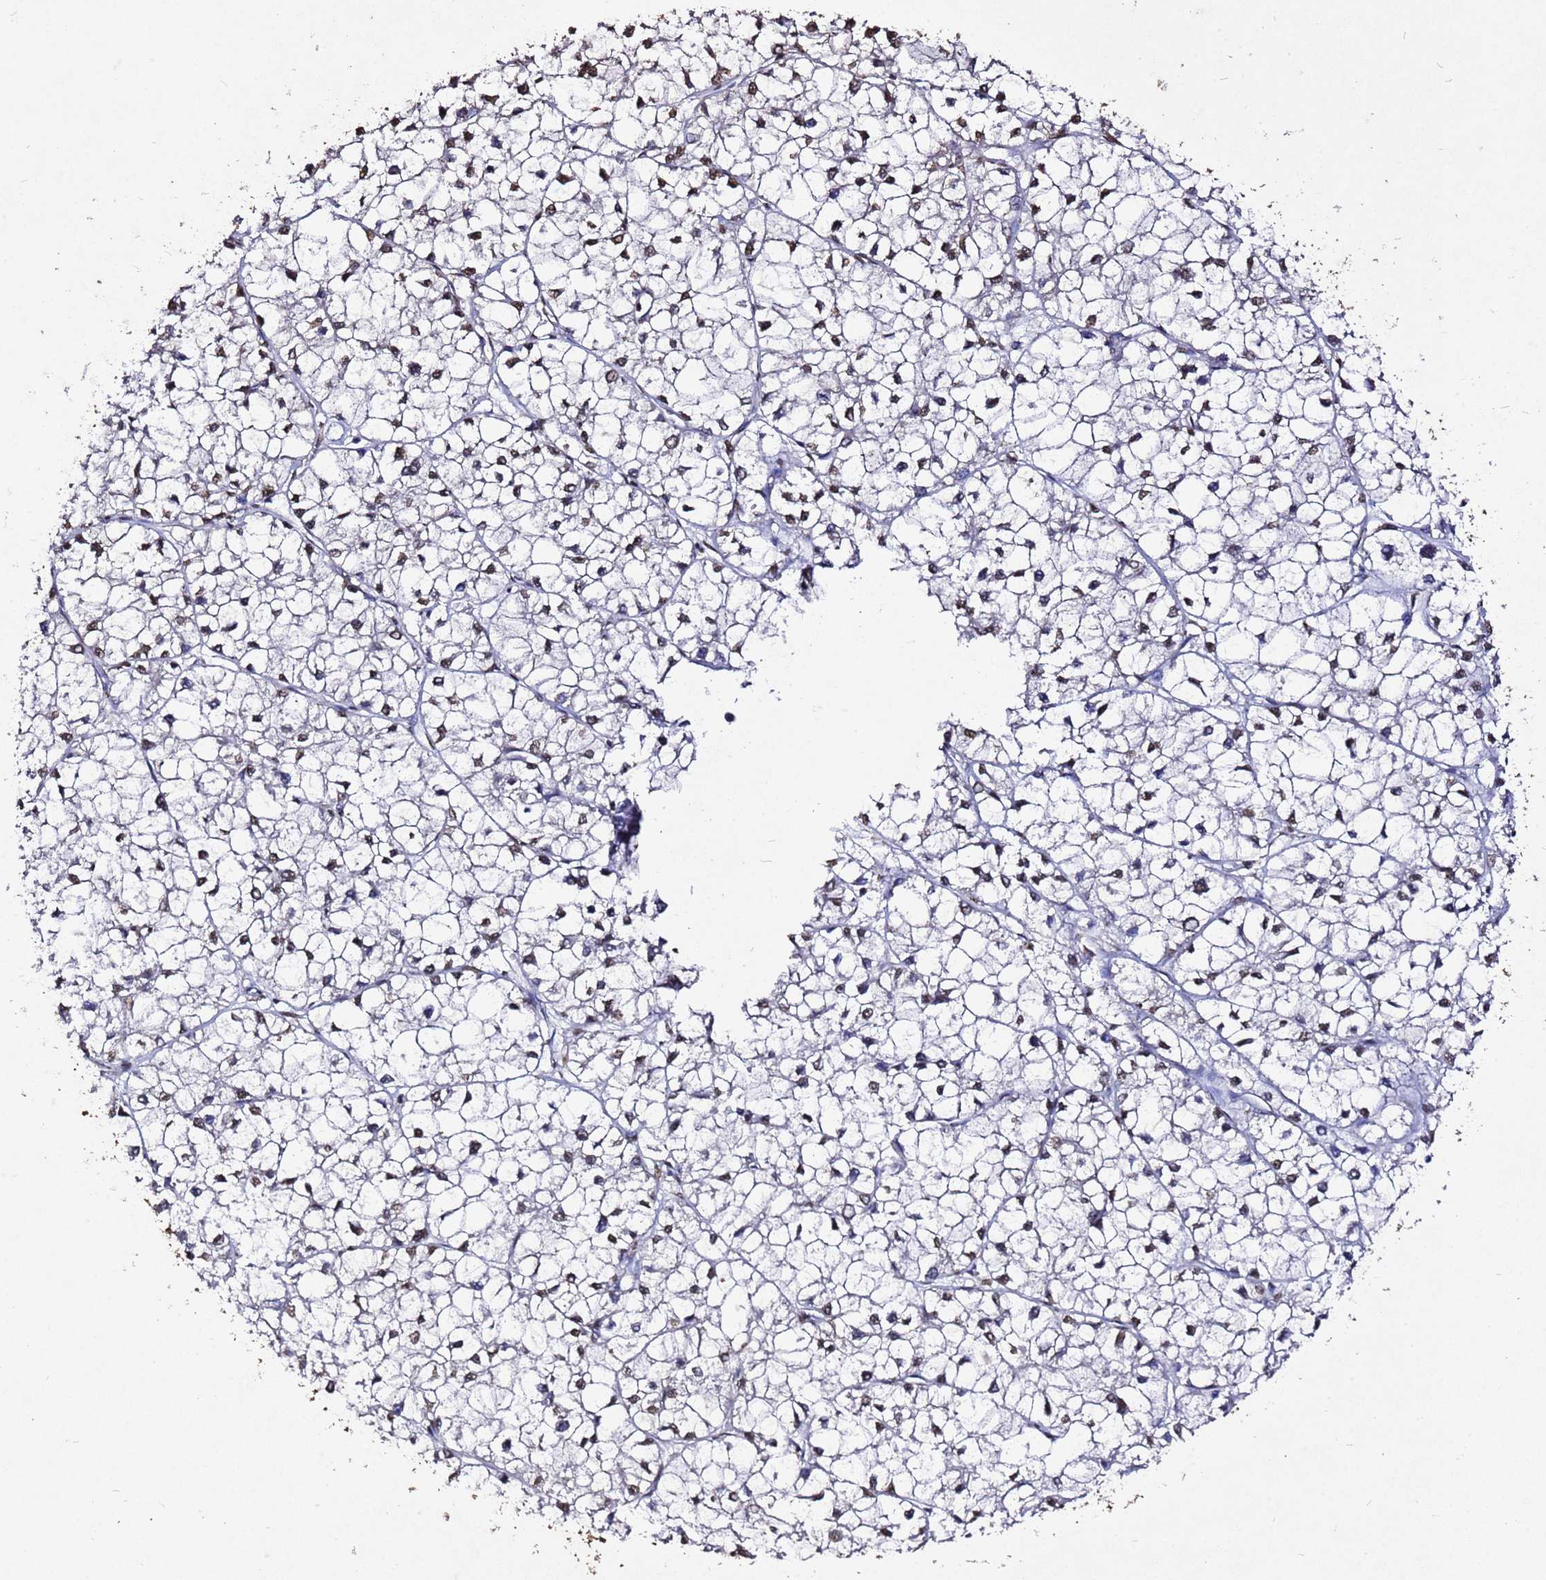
{"staining": {"intensity": "weak", "quantity": "25%-75%", "location": "nuclear"}, "tissue": "liver cancer", "cell_type": "Tumor cells", "image_type": "cancer", "snomed": [{"axis": "morphology", "description": "Carcinoma, Hepatocellular, NOS"}, {"axis": "topography", "description": "Liver"}], "caption": "The micrograph shows a brown stain indicating the presence of a protein in the nuclear of tumor cells in liver cancer.", "gene": "MYOCD", "patient": {"sex": "female", "age": 43}}